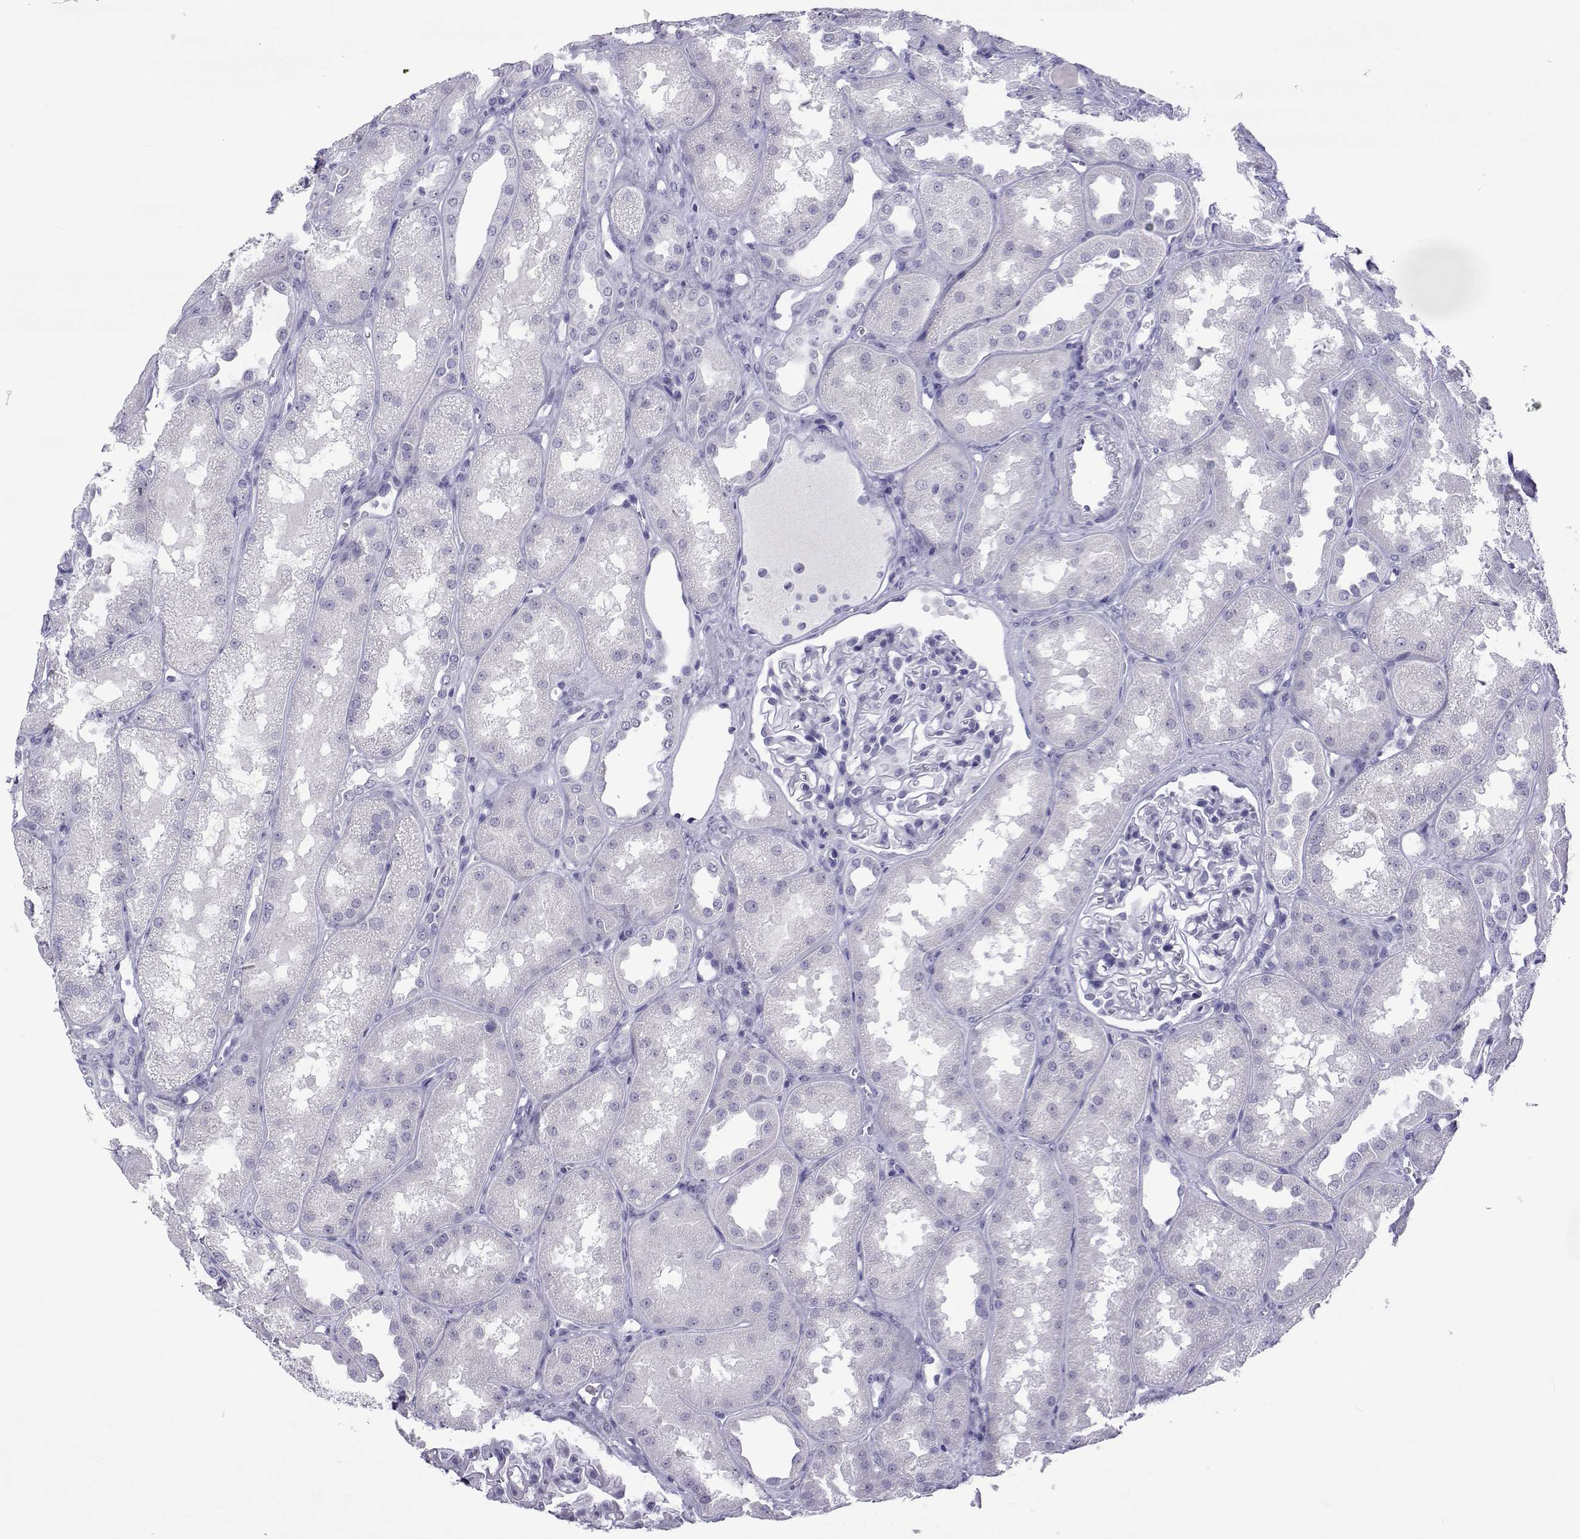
{"staining": {"intensity": "negative", "quantity": "none", "location": "none"}, "tissue": "kidney", "cell_type": "Cells in glomeruli", "image_type": "normal", "snomed": [{"axis": "morphology", "description": "Normal tissue, NOS"}, {"axis": "topography", "description": "Kidney"}], "caption": "Immunohistochemistry (IHC) of benign human kidney displays no positivity in cells in glomeruli.", "gene": "ACTL7A", "patient": {"sex": "male", "age": 61}}